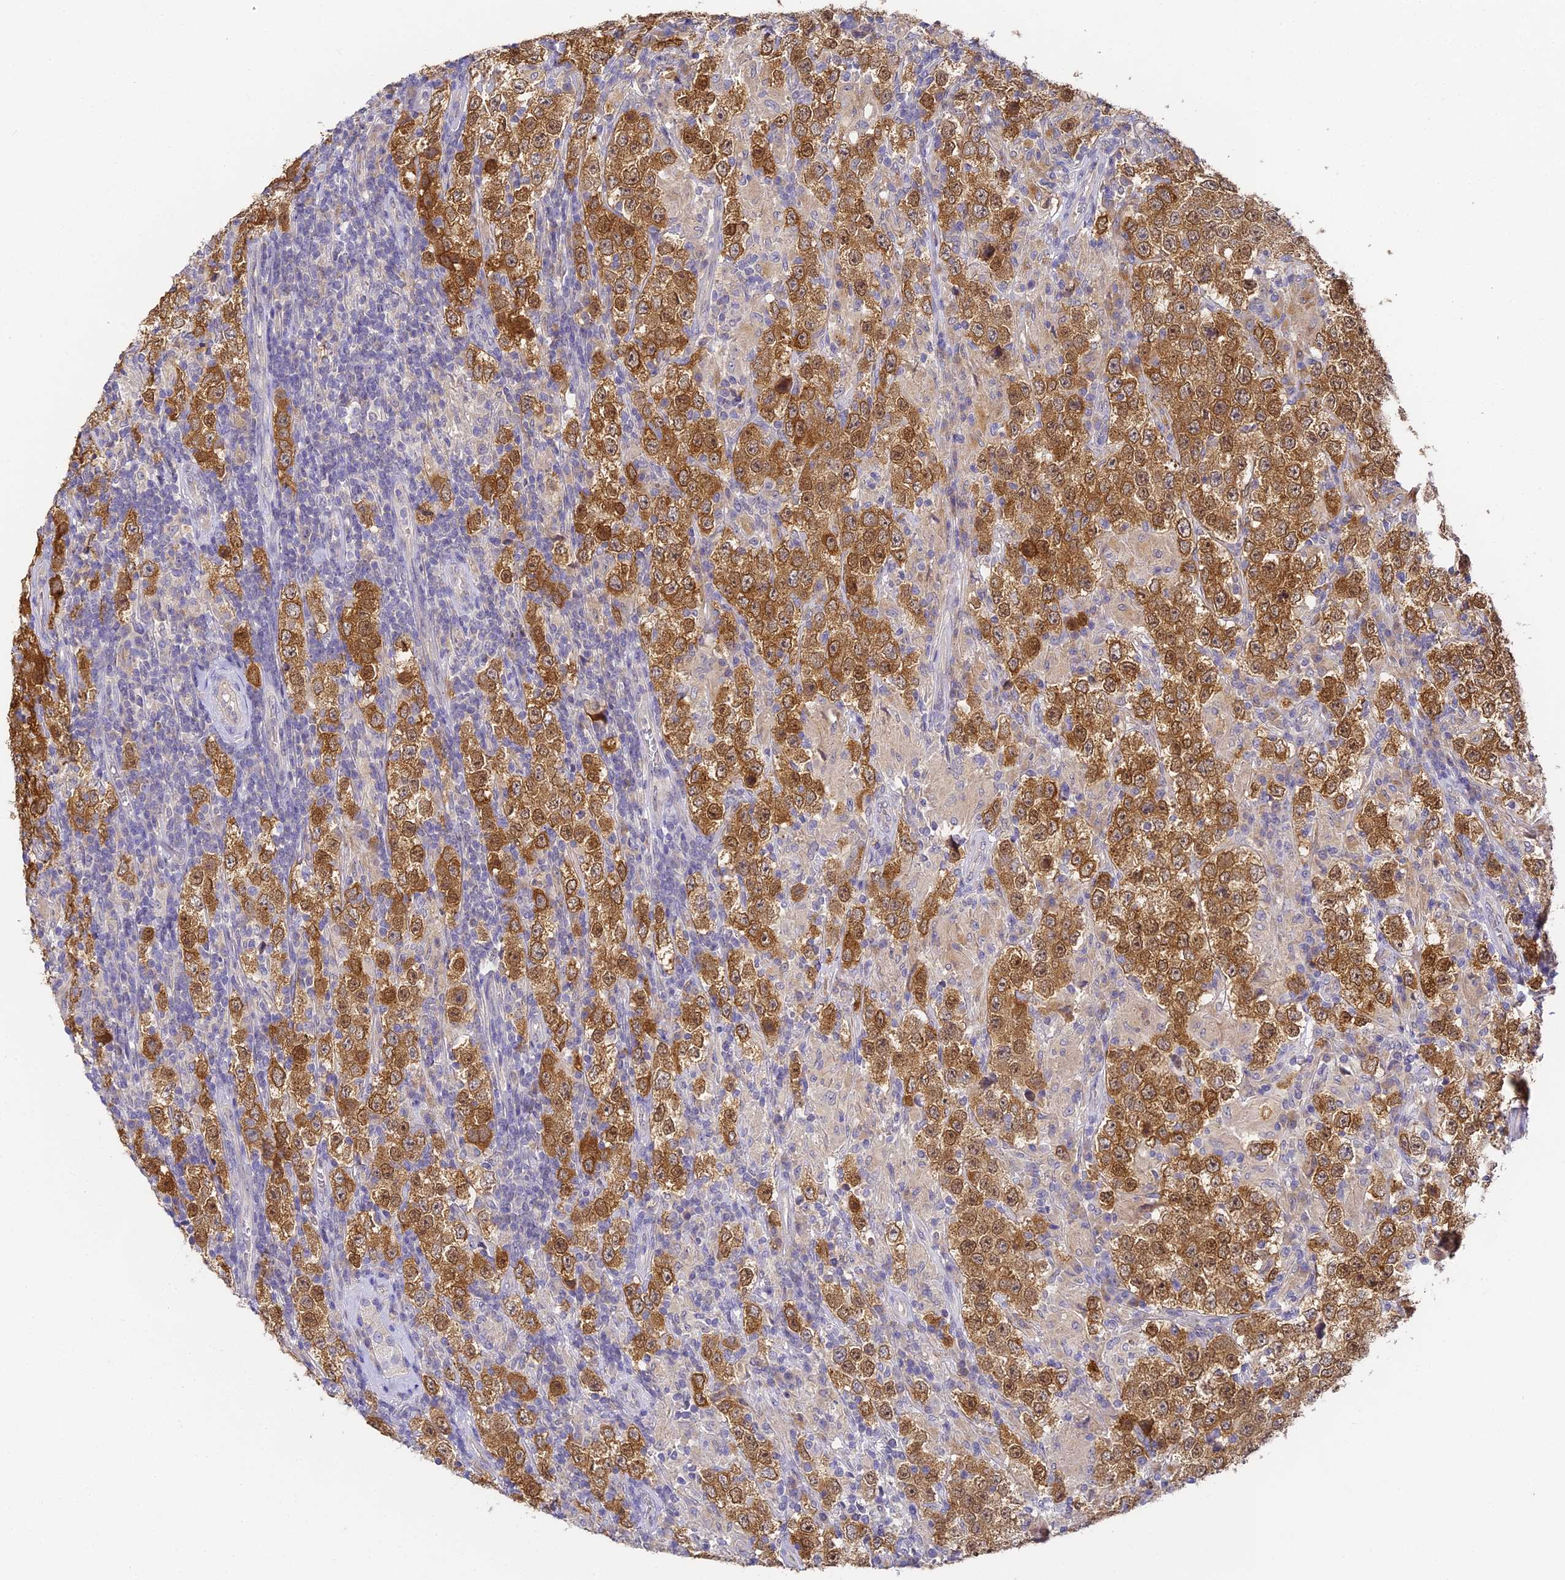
{"staining": {"intensity": "strong", "quantity": ">75%", "location": "cytoplasmic/membranous,nuclear"}, "tissue": "testis cancer", "cell_type": "Tumor cells", "image_type": "cancer", "snomed": [{"axis": "morphology", "description": "Normal tissue, NOS"}, {"axis": "morphology", "description": "Urothelial carcinoma, High grade"}, {"axis": "morphology", "description": "Seminoma, NOS"}, {"axis": "morphology", "description": "Carcinoma, Embryonal, NOS"}, {"axis": "topography", "description": "Urinary bladder"}, {"axis": "topography", "description": "Testis"}], "caption": "Protein analysis of testis embryonal carcinoma tissue exhibits strong cytoplasmic/membranous and nuclear expression in about >75% of tumor cells. The protein is shown in brown color, while the nuclei are stained blue.", "gene": "YAE1", "patient": {"sex": "male", "age": 41}}